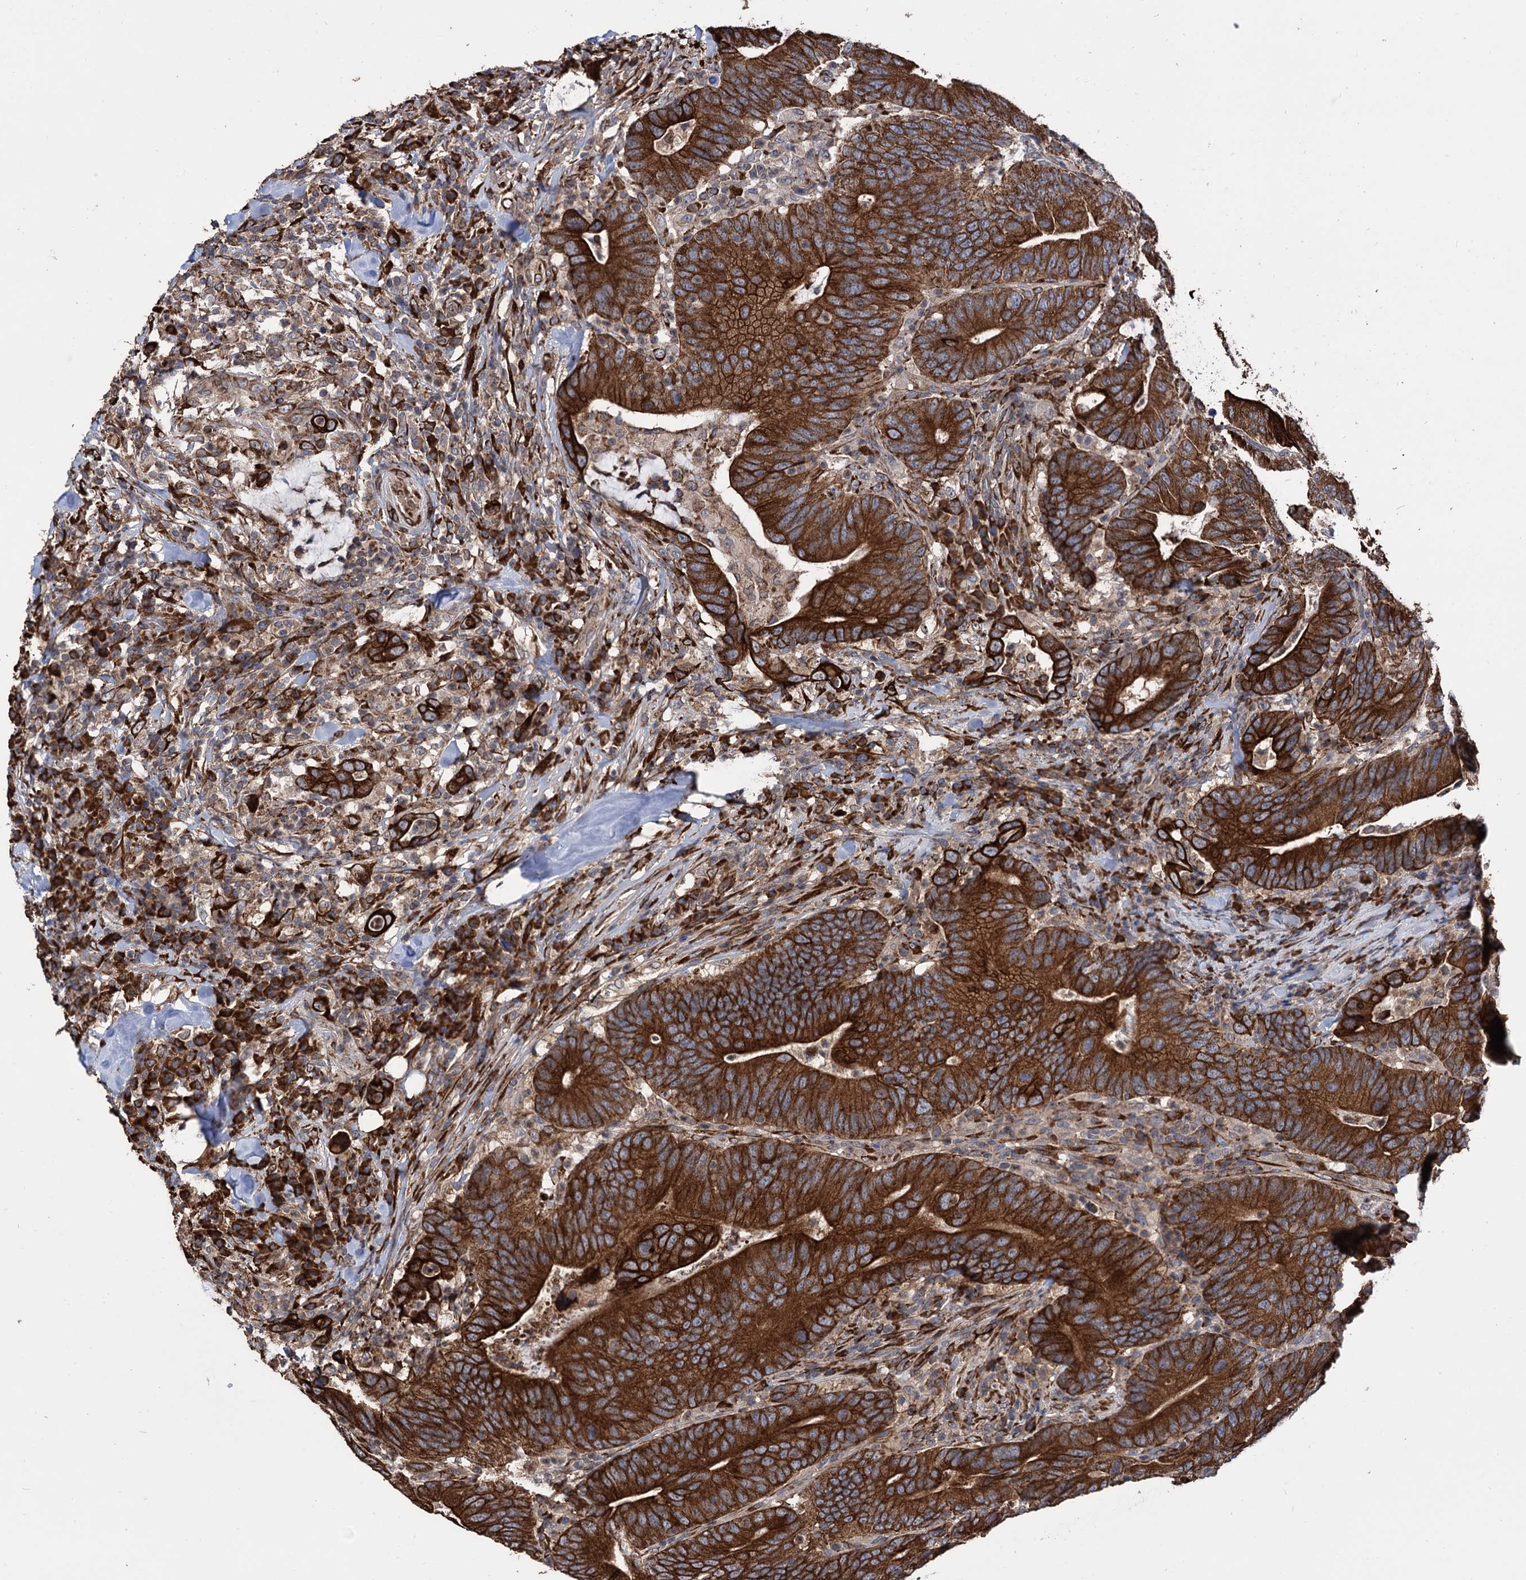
{"staining": {"intensity": "strong", "quantity": ">75%", "location": "cytoplasmic/membranous"}, "tissue": "colorectal cancer", "cell_type": "Tumor cells", "image_type": "cancer", "snomed": [{"axis": "morphology", "description": "Adenocarcinoma, NOS"}, {"axis": "topography", "description": "Colon"}], "caption": "Approximately >75% of tumor cells in colorectal cancer (adenocarcinoma) exhibit strong cytoplasmic/membranous protein expression as visualized by brown immunohistochemical staining.", "gene": "CDAN1", "patient": {"sex": "female", "age": 66}}